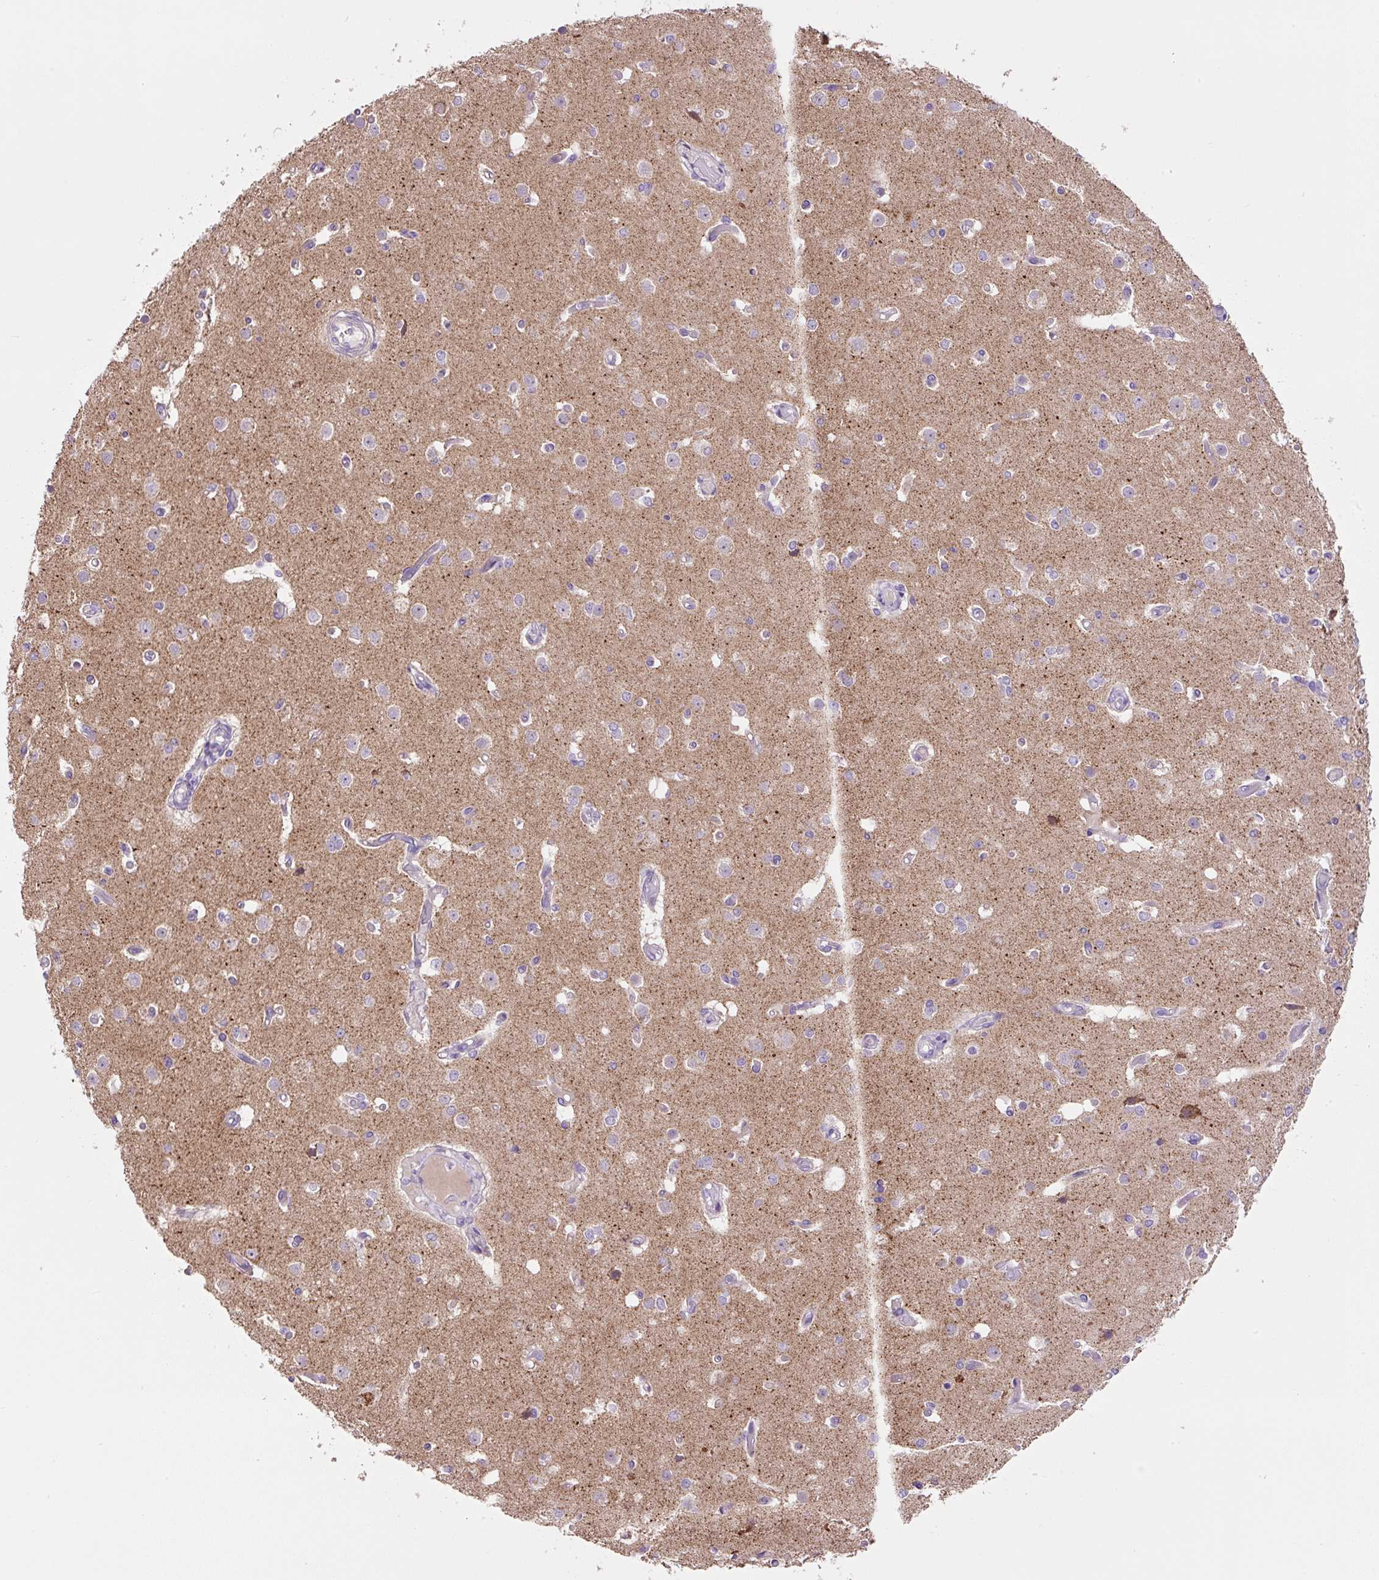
{"staining": {"intensity": "negative", "quantity": "none", "location": "none"}, "tissue": "cerebral cortex", "cell_type": "Endothelial cells", "image_type": "normal", "snomed": [{"axis": "morphology", "description": "Normal tissue, NOS"}, {"axis": "morphology", "description": "Inflammation, NOS"}, {"axis": "topography", "description": "Cerebral cortex"}], "caption": "This is an immunohistochemistry histopathology image of unremarkable cerebral cortex. There is no positivity in endothelial cells.", "gene": "OGDHL", "patient": {"sex": "male", "age": 6}}